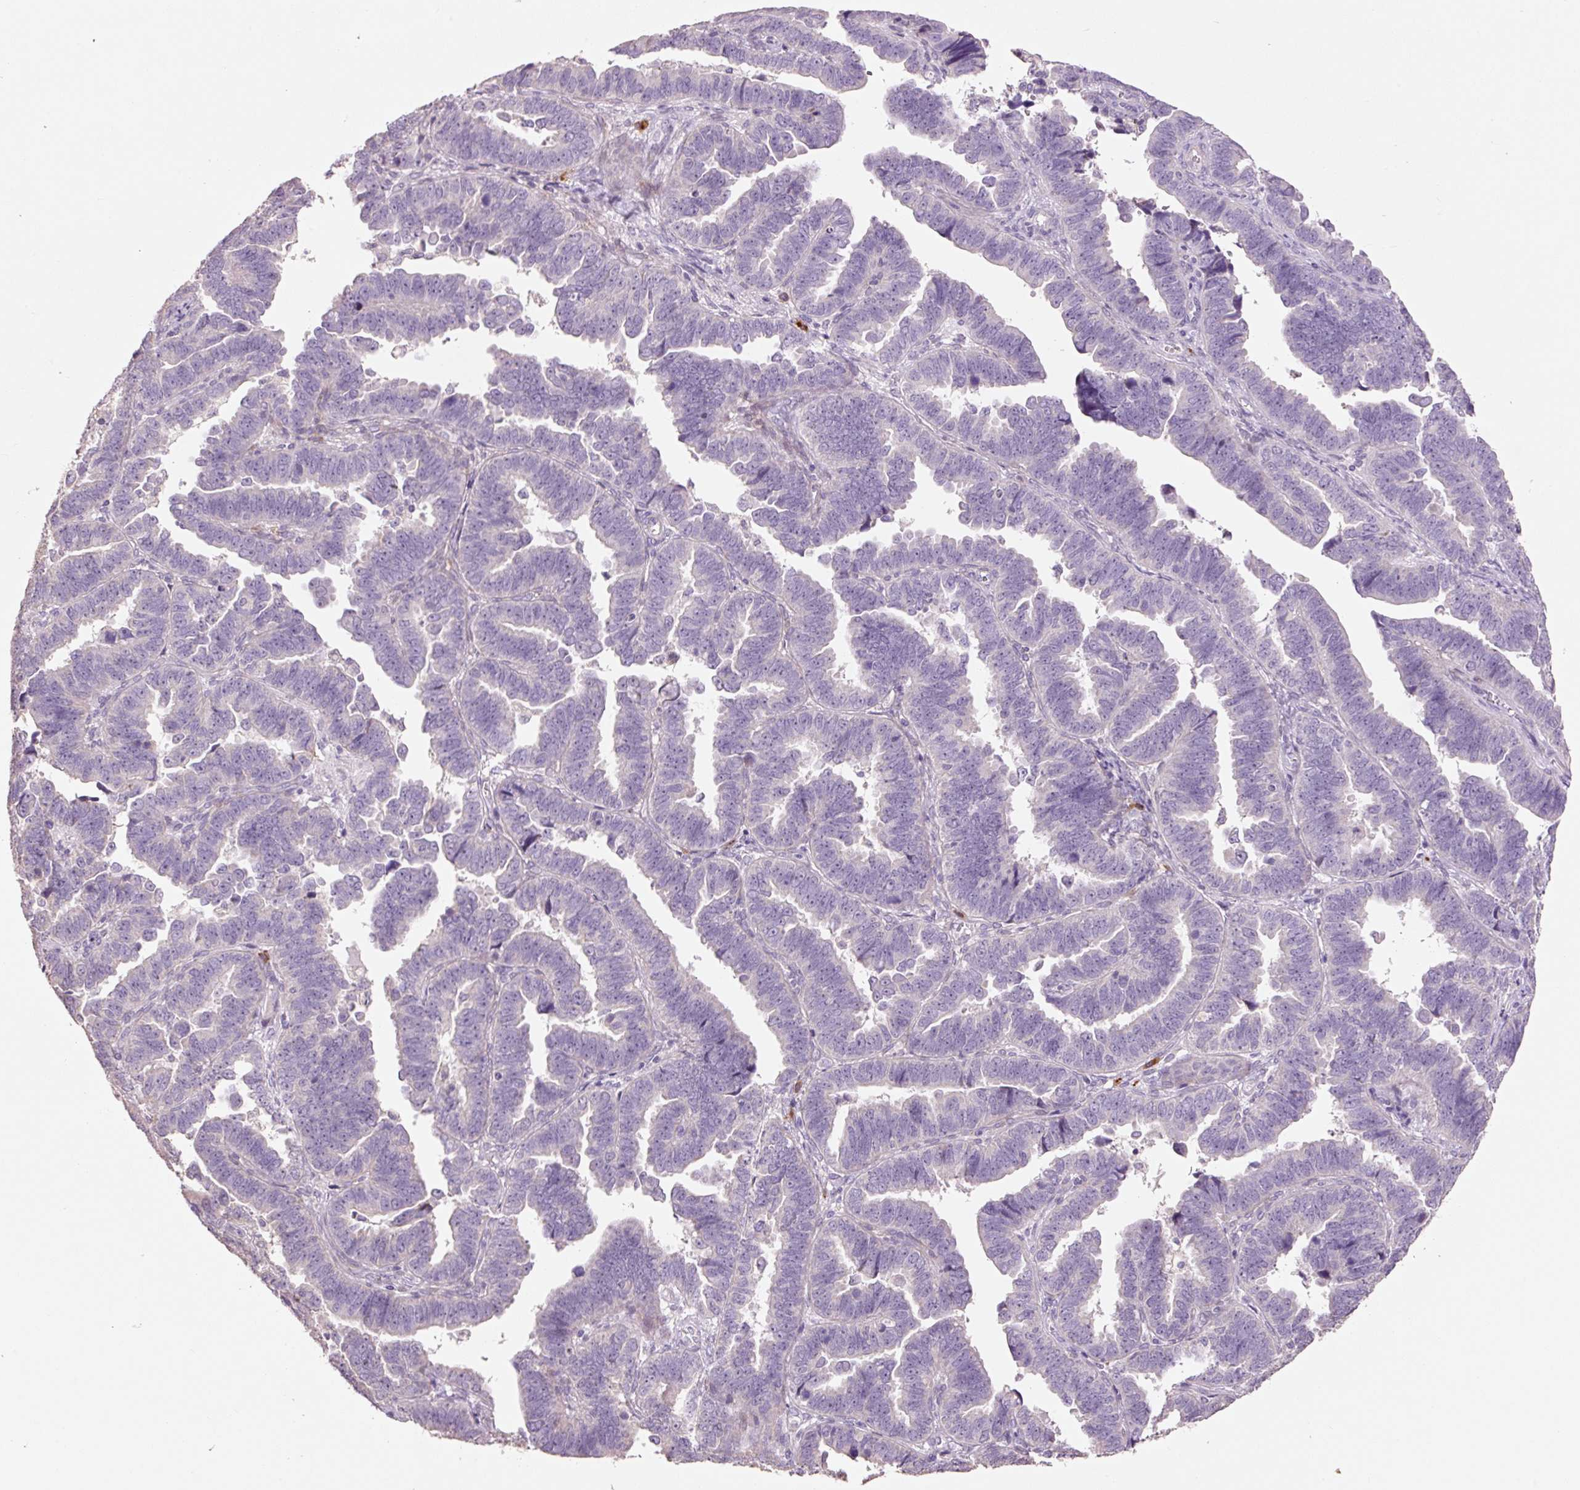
{"staining": {"intensity": "negative", "quantity": "none", "location": "none"}, "tissue": "endometrial cancer", "cell_type": "Tumor cells", "image_type": "cancer", "snomed": [{"axis": "morphology", "description": "Adenocarcinoma, NOS"}, {"axis": "topography", "description": "Endometrium"}], "caption": "Immunohistochemistry (IHC) photomicrograph of human endometrial cancer (adenocarcinoma) stained for a protein (brown), which reveals no positivity in tumor cells.", "gene": "HAX1", "patient": {"sex": "female", "age": 75}}